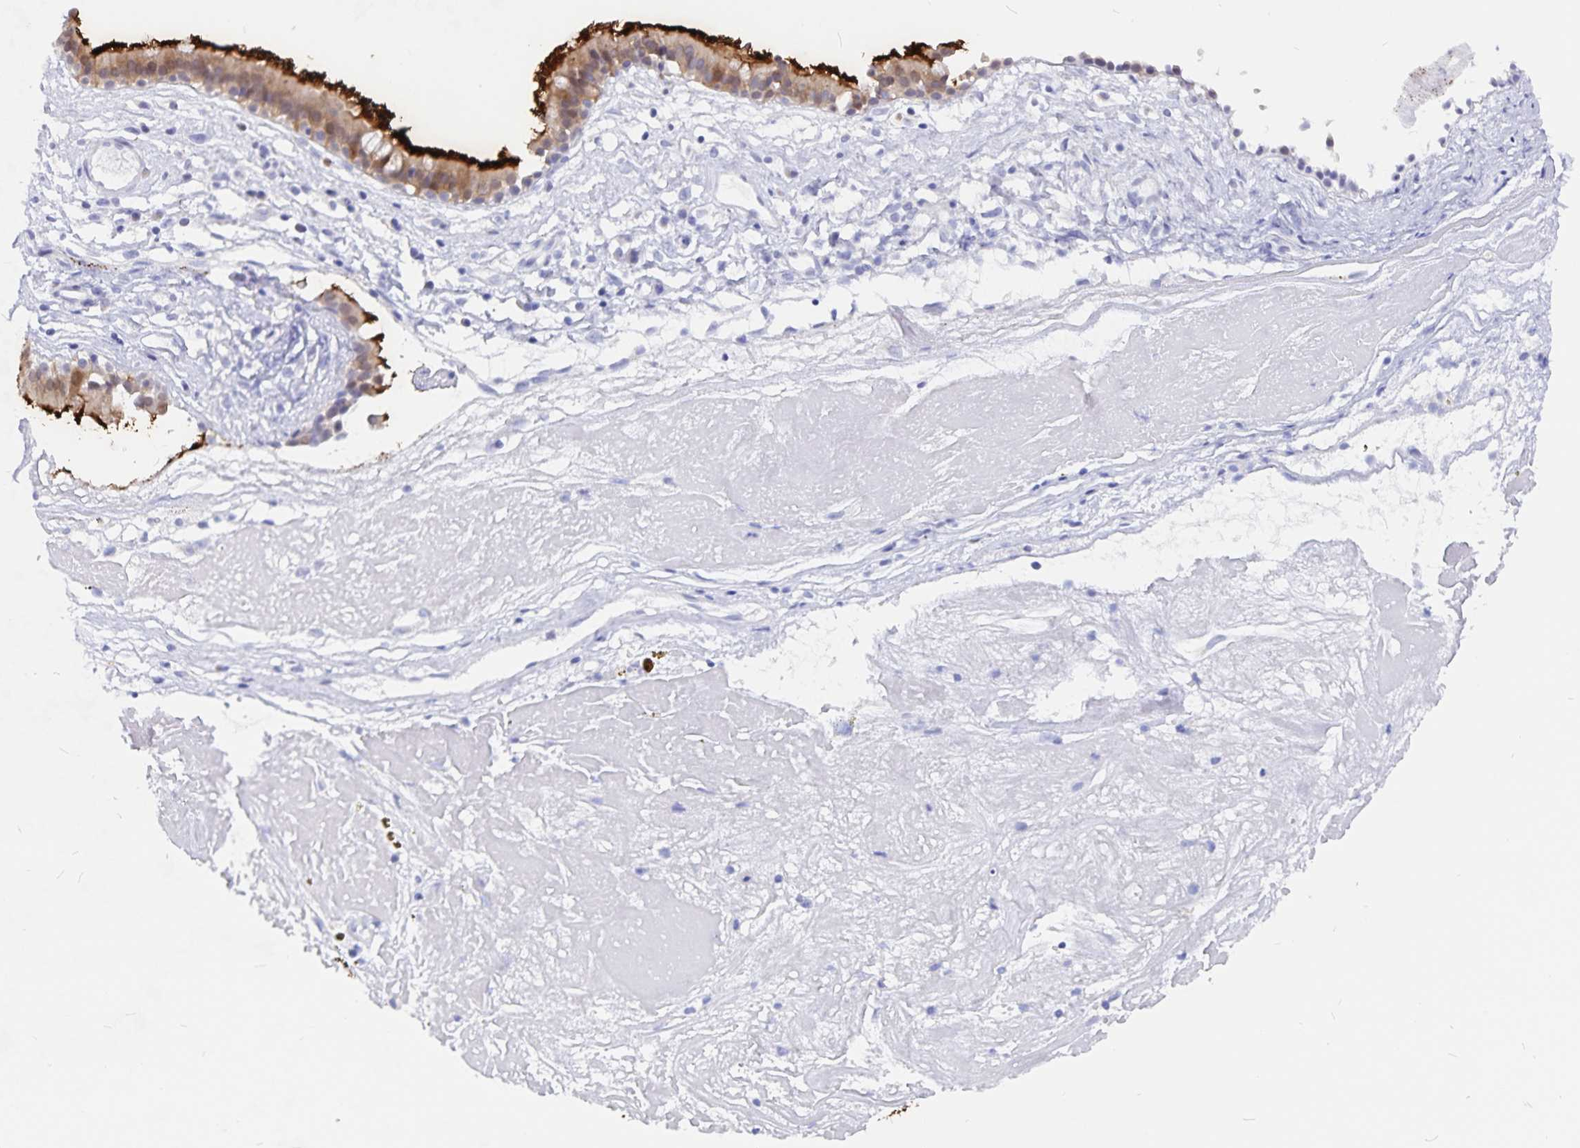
{"staining": {"intensity": "strong", "quantity": ">75%", "location": "cytoplasmic/membranous"}, "tissue": "nasopharynx", "cell_type": "Respiratory epithelial cells", "image_type": "normal", "snomed": [{"axis": "morphology", "description": "Normal tissue, NOS"}, {"axis": "topography", "description": "Nasopharynx"}], "caption": "Brown immunohistochemical staining in normal nasopharynx displays strong cytoplasmic/membranous expression in approximately >75% of respiratory epithelial cells.", "gene": "SNTN", "patient": {"sex": "male", "age": 24}}